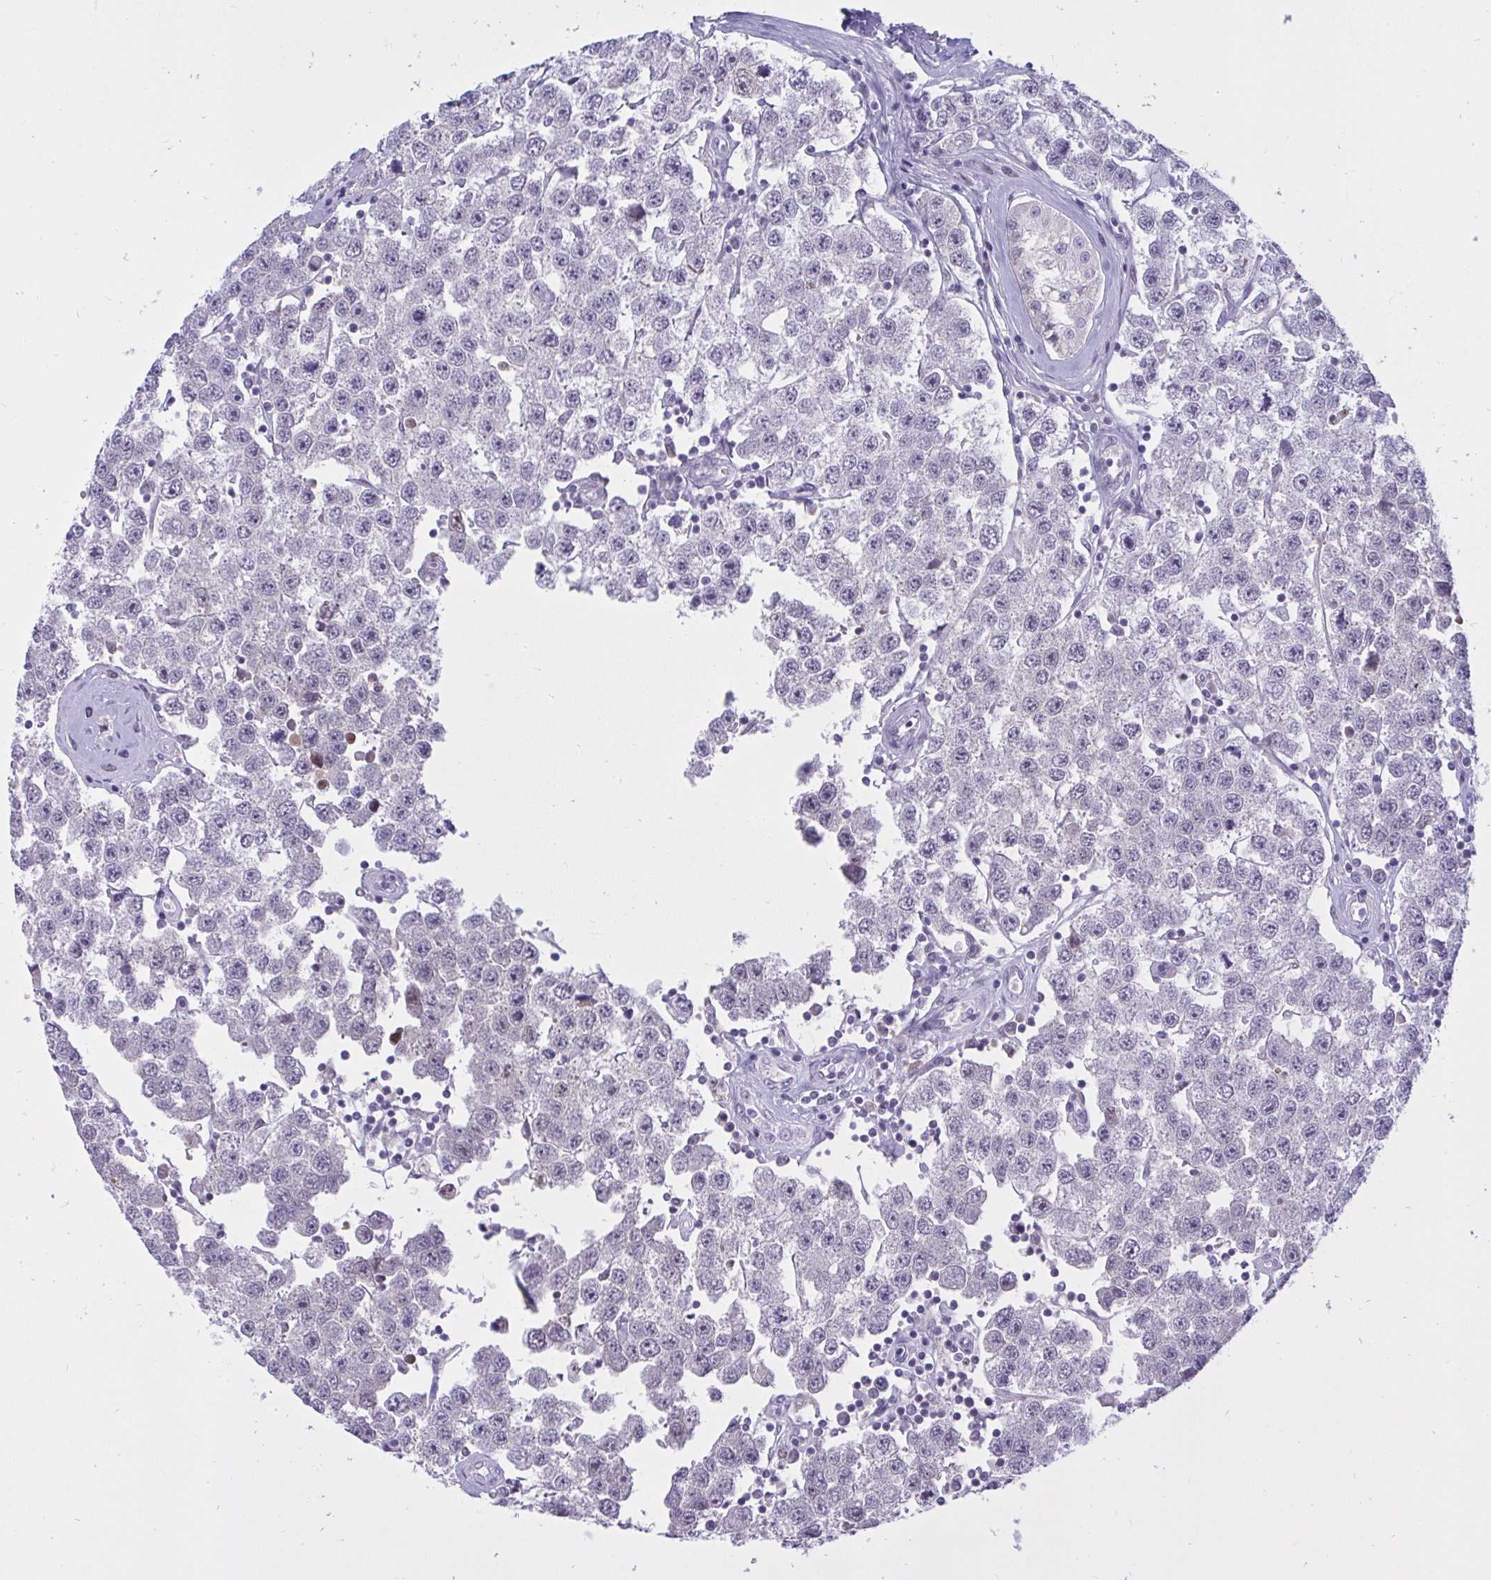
{"staining": {"intensity": "negative", "quantity": "none", "location": "none"}, "tissue": "testis cancer", "cell_type": "Tumor cells", "image_type": "cancer", "snomed": [{"axis": "morphology", "description": "Seminoma, NOS"}, {"axis": "topography", "description": "Testis"}], "caption": "Testis seminoma was stained to show a protein in brown. There is no significant positivity in tumor cells.", "gene": "EPOP", "patient": {"sex": "male", "age": 34}}